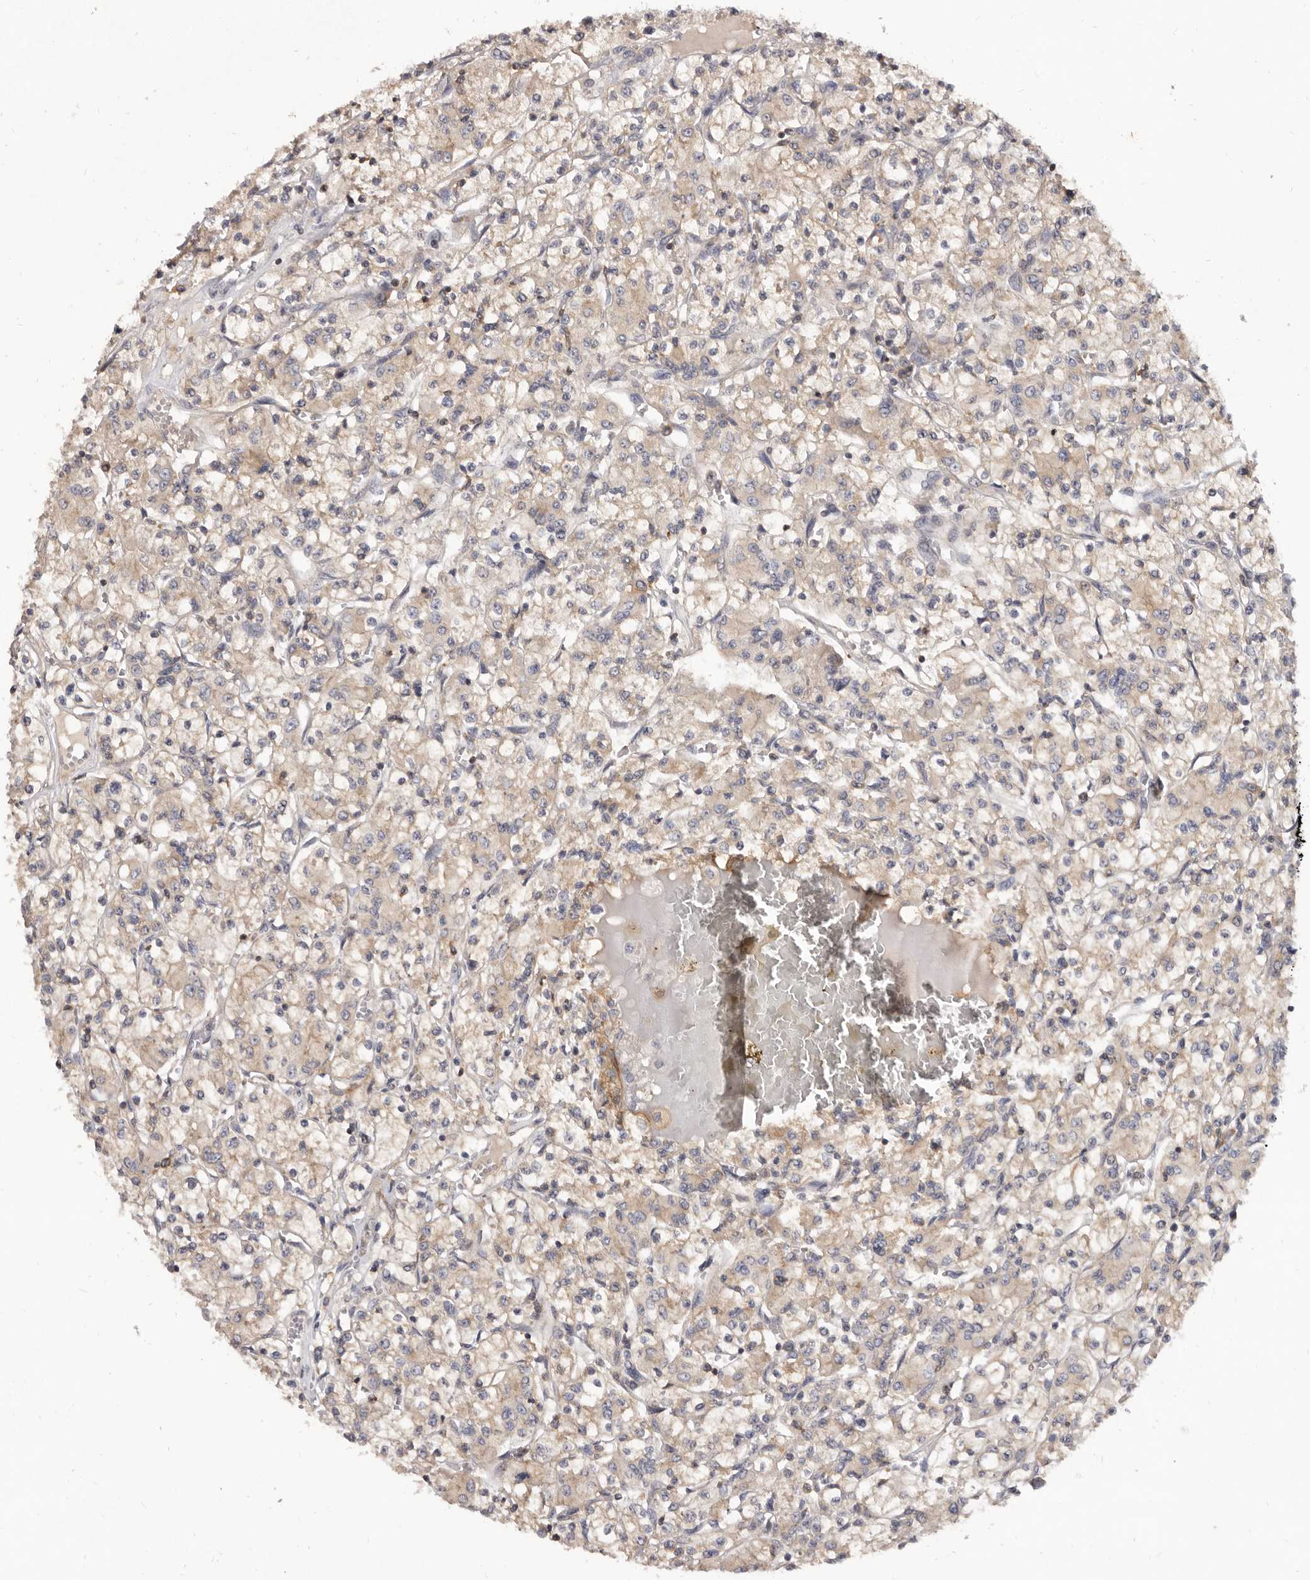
{"staining": {"intensity": "moderate", "quantity": "25%-75%", "location": "cytoplasmic/membranous"}, "tissue": "renal cancer", "cell_type": "Tumor cells", "image_type": "cancer", "snomed": [{"axis": "morphology", "description": "Adenocarcinoma, NOS"}, {"axis": "topography", "description": "Kidney"}], "caption": "Immunohistochemistry (IHC) micrograph of neoplastic tissue: human renal cancer (adenocarcinoma) stained using IHC exhibits medium levels of moderate protein expression localized specifically in the cytoplasmic/membranous of tumor cells, appearing as a cytoplasmic/membranous brown color.", "gene": "ADAMTS20", "patient": {"sex": "female", "age": 59}}